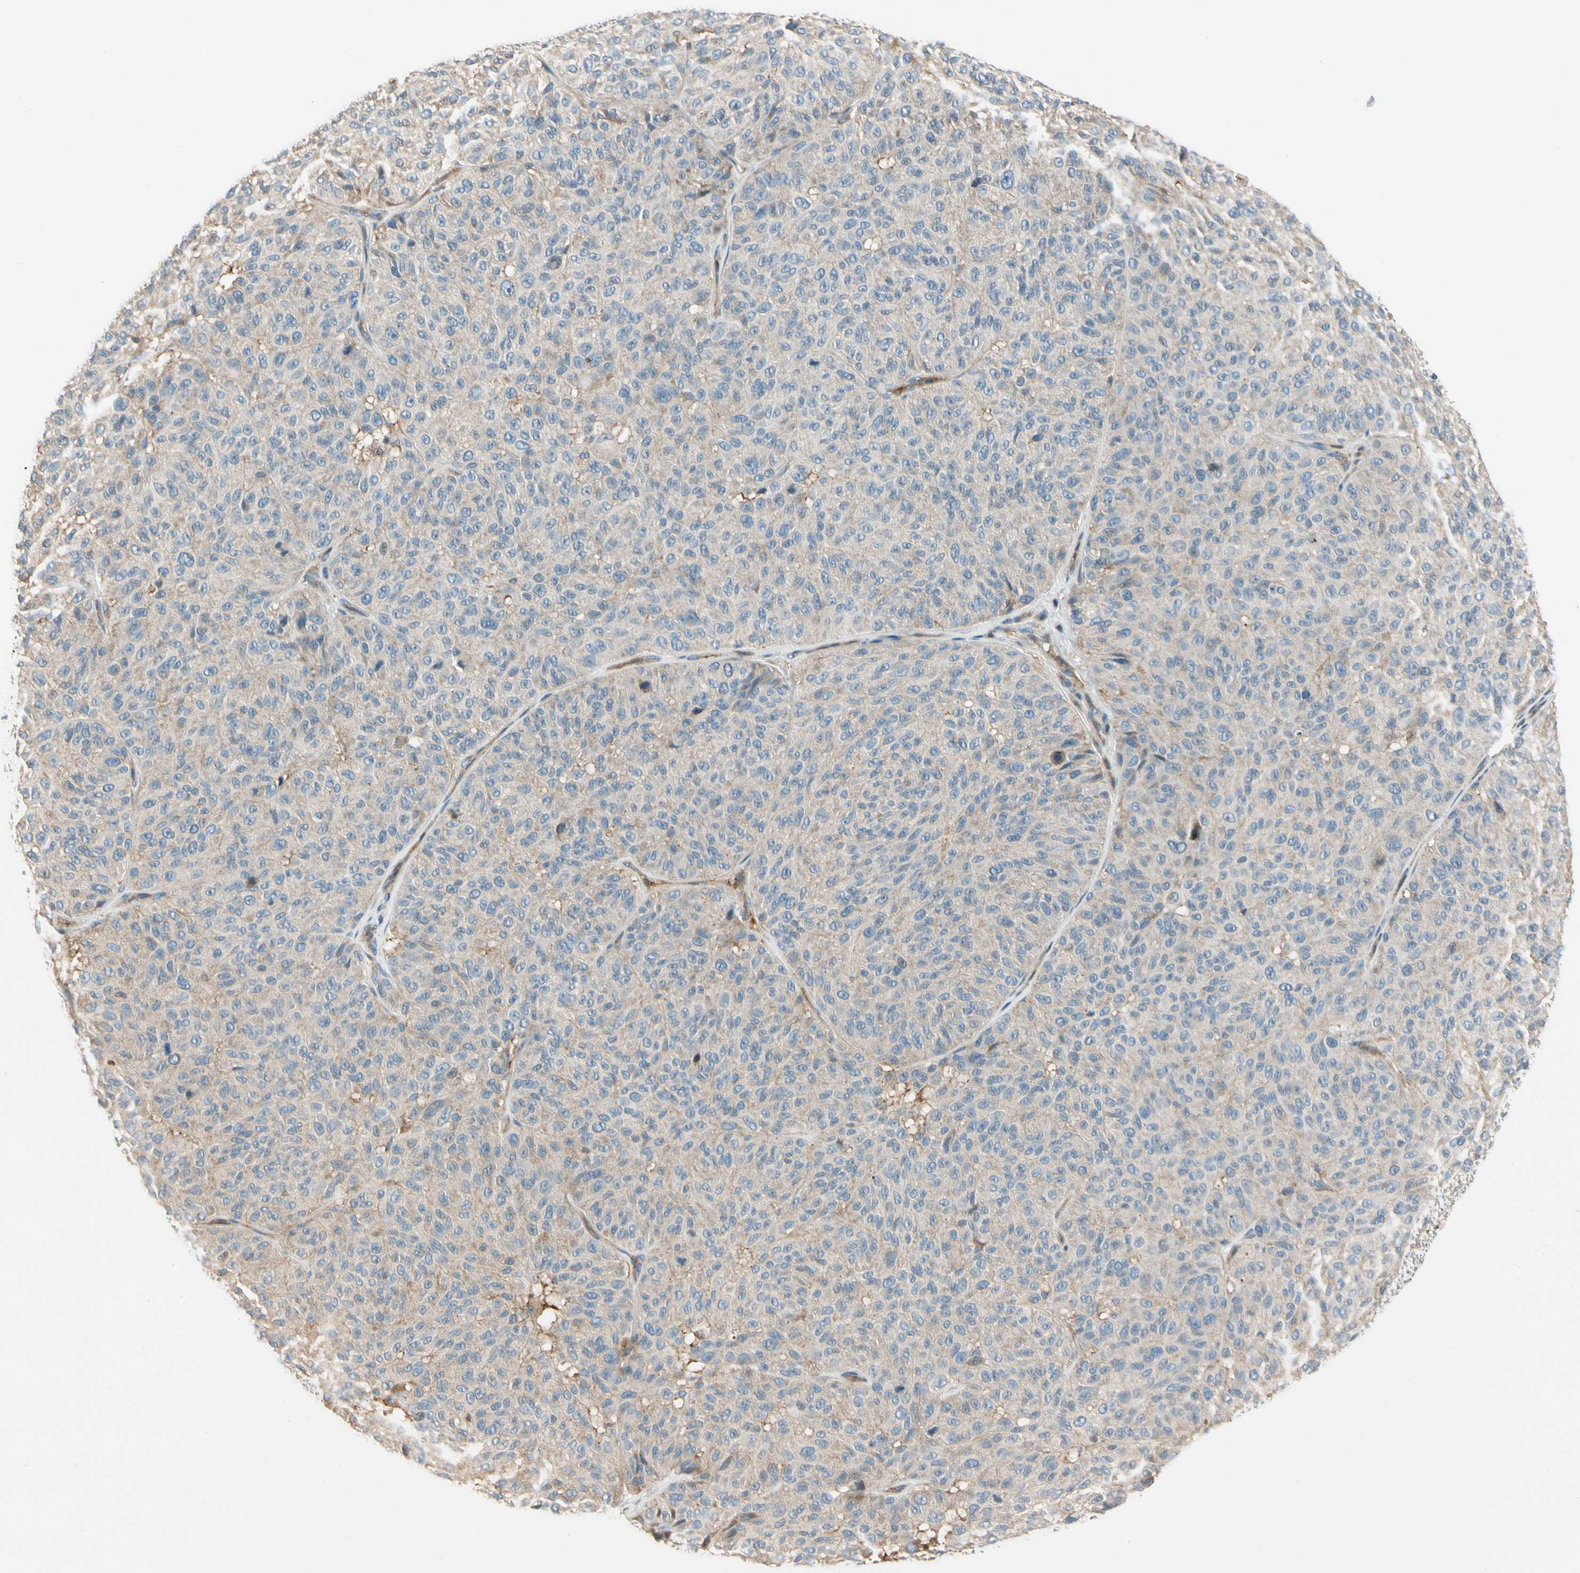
{"staining": {"intensity": "weak", "quantity": ">75%", "location": "cytoplasmic/membranous"}, "tissue": "melanoma", "cell_type": "Tumor cells", "image_type": "cancer", "snomed": [{"axis": "morphology", "description": "Malignant melanoma, NOS"}, {"axis": "topography", "description": "Skin"}], "caption": "Tumor cells reveal low levels of weak cytoplasmic/membranous staining in approximately >75% of cells in human melanoma. (brown staining indicates protein expression, while blue staining denotes nuclei).", "gene": "CDH6", "patient": {"sex": "female", "age": 46}}